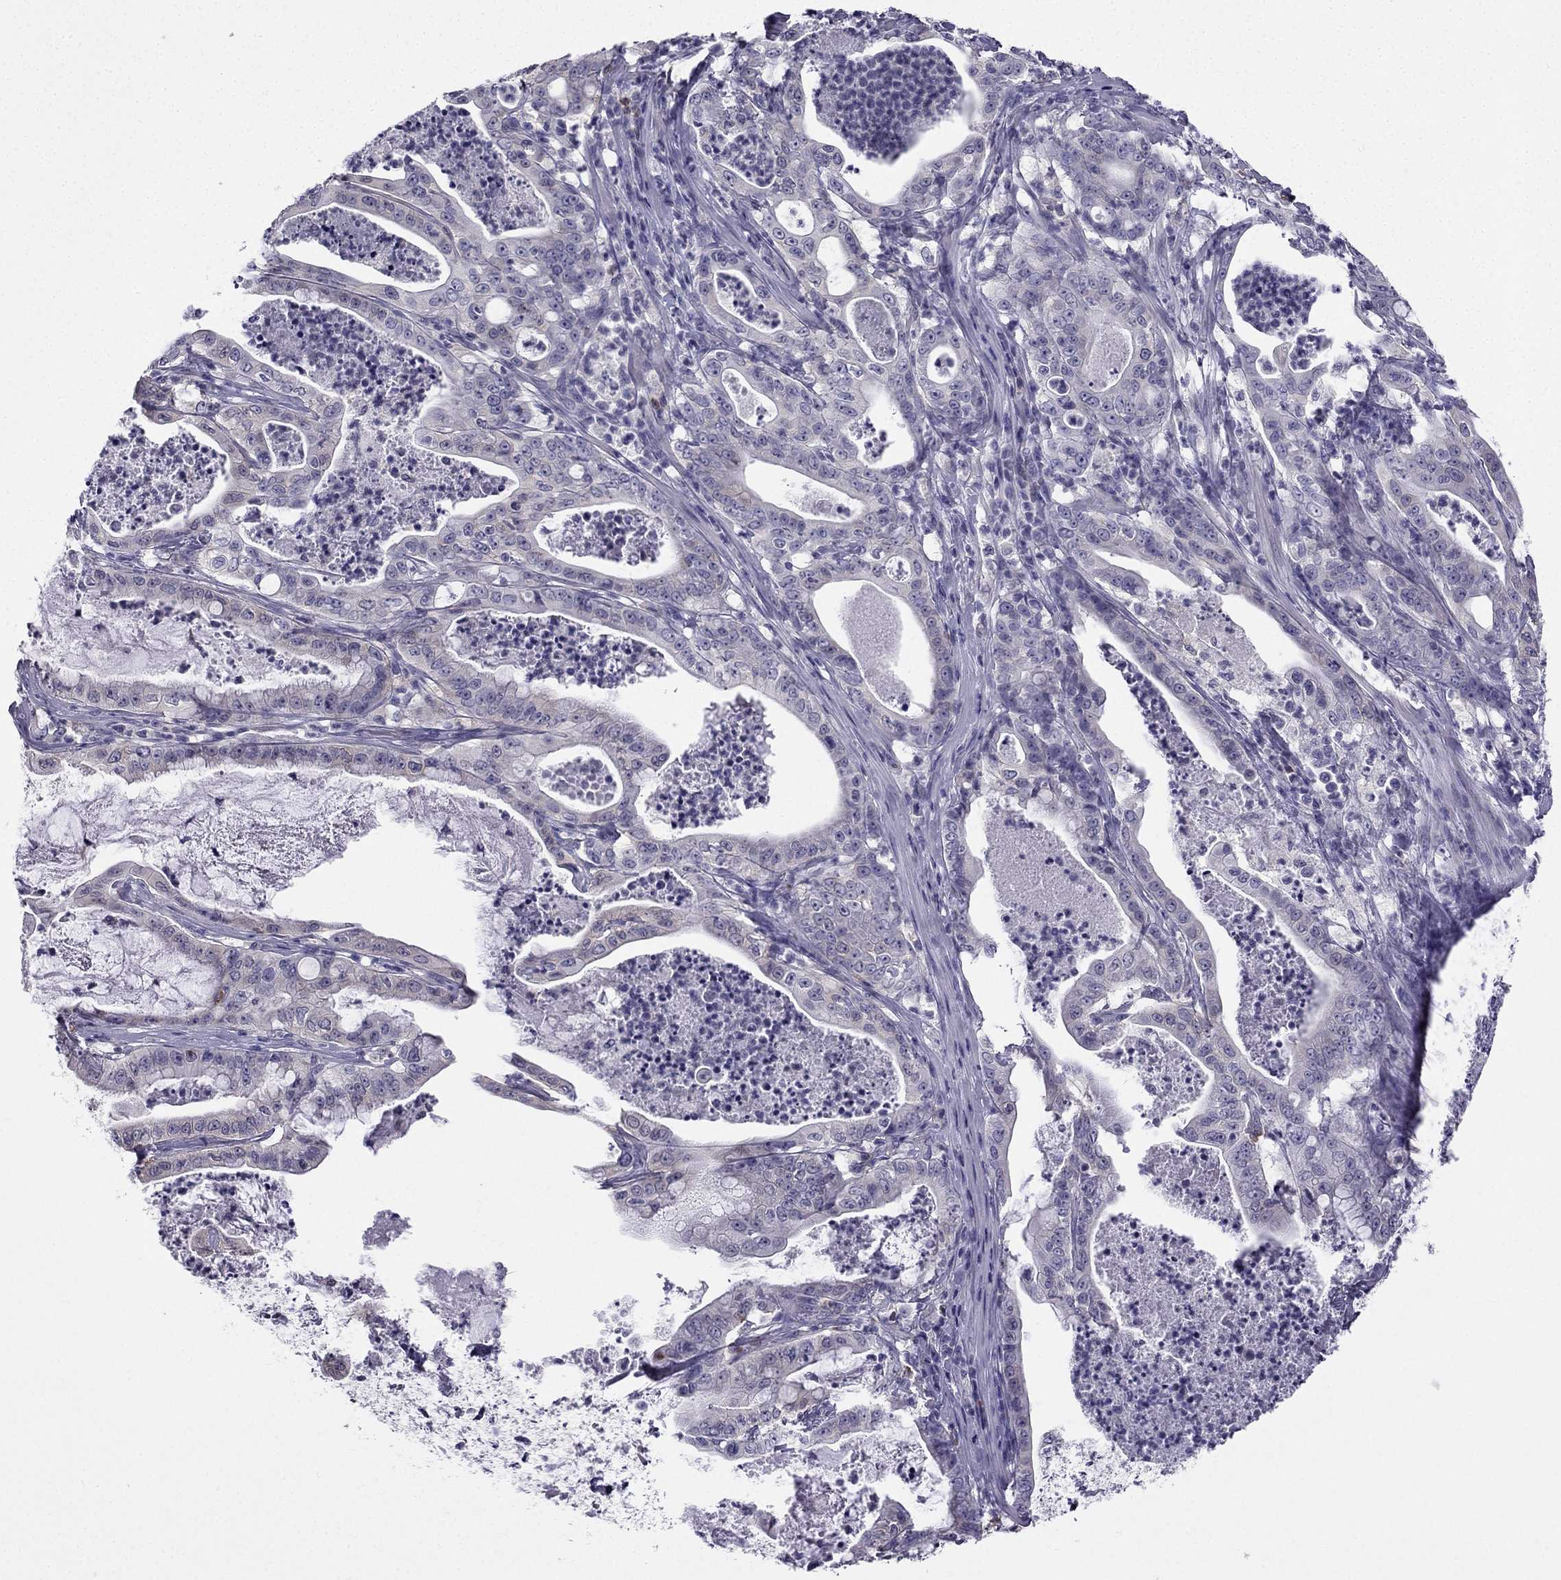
{"staining": {"intensity": "negative", "quantity": "none", "location": "none"}, "tissue": "pancreatic cancer", "cell_type": "Tumor cells", "image_type": "cancer", "snomed": [{"axis": "morphology", "description": "Adenocarcinoma, NOS"}, {"axis": "topography", "description": "Pancreas"}], "caption": "This is an immunohistochemistry micrograph of human pancreatic adenocarcinoma. There is no expression in tumor cells.", "gene": "CCK", "patient": {"sex": "male", "age": 71}}